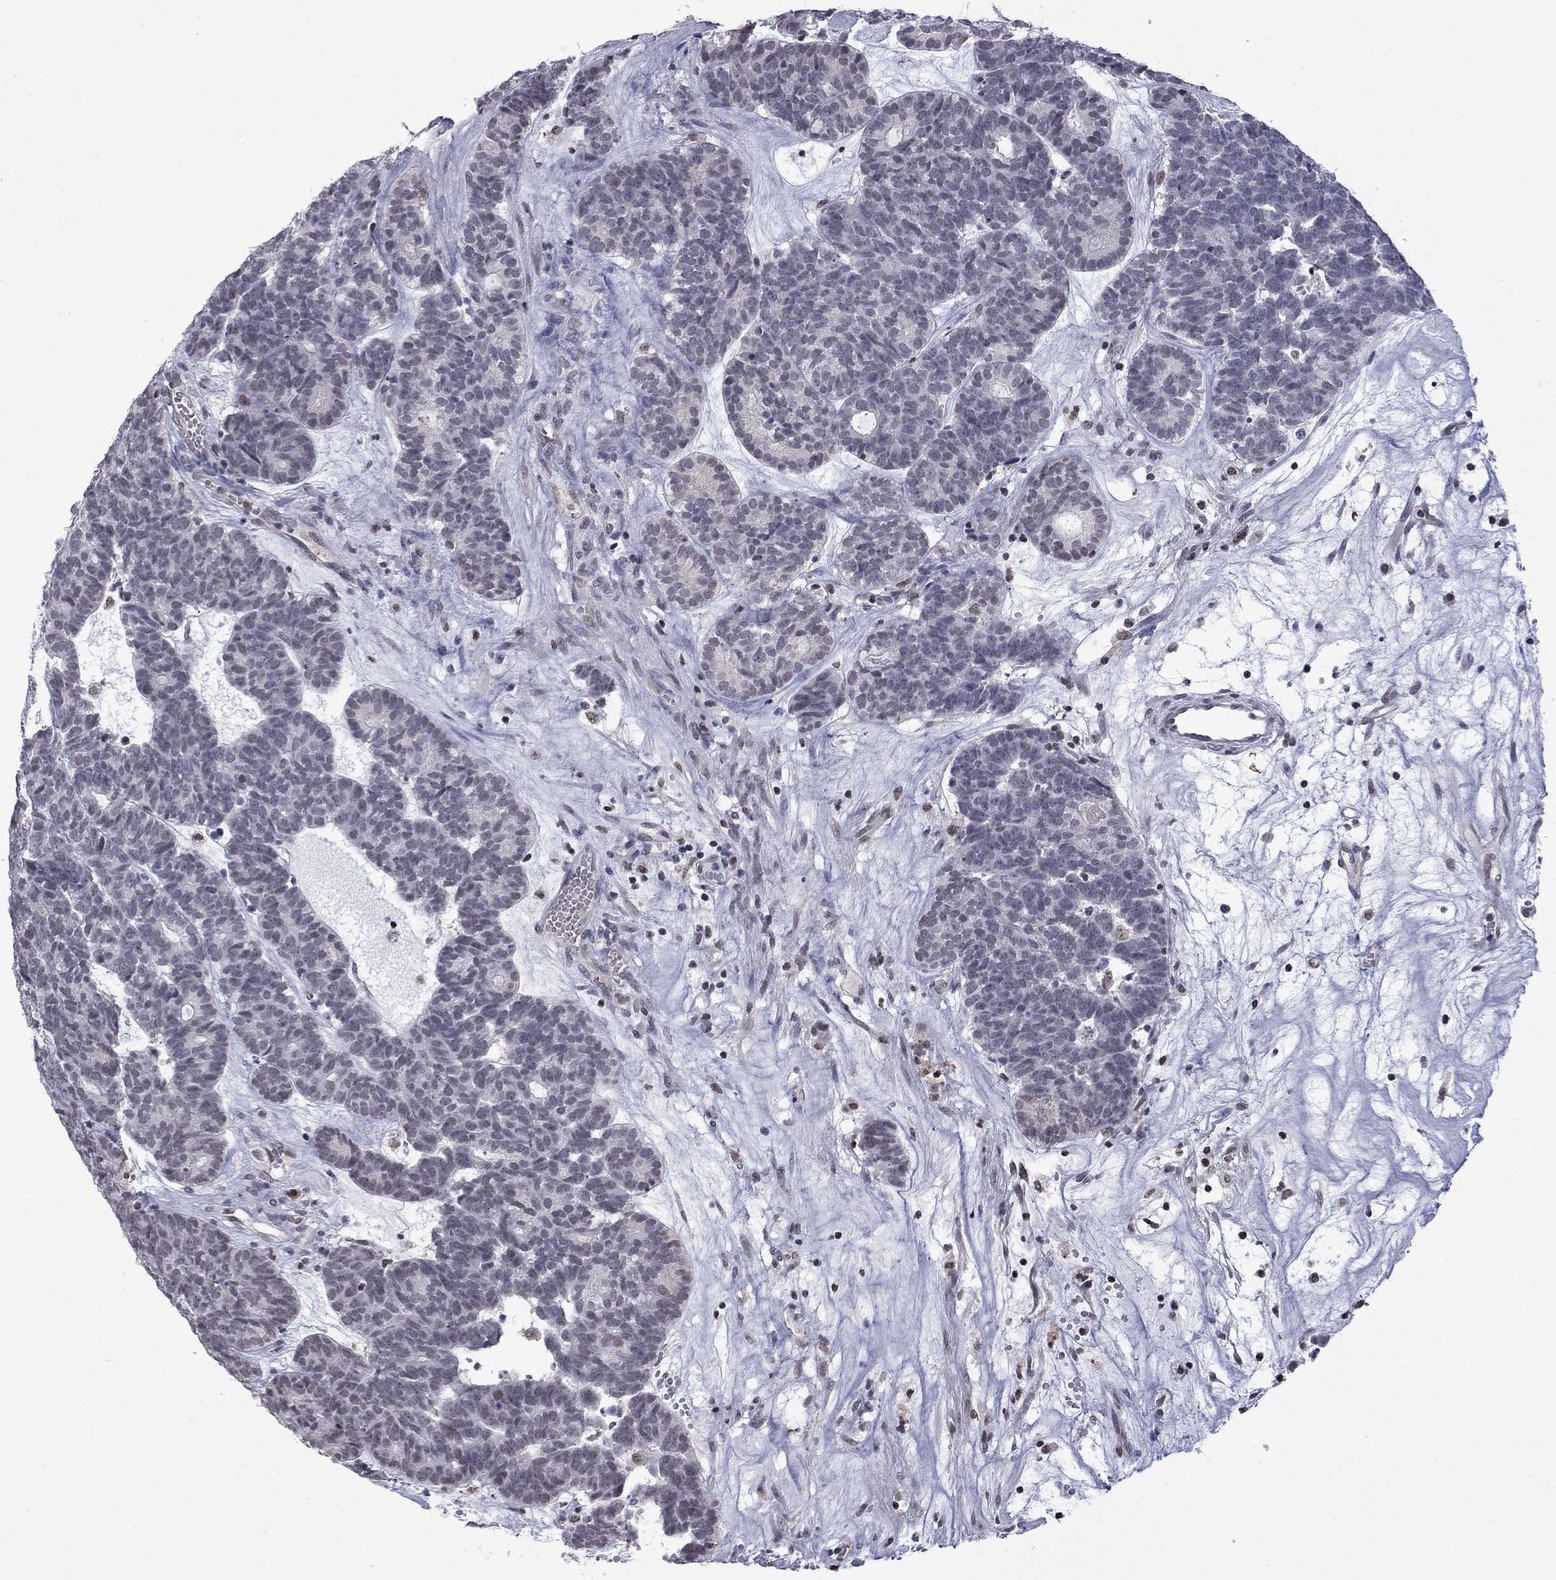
{"staining": {"intensity": "negative", "quantity": "none", "location": "none"}, "tissue": "head and neck cancer", "cell_type": "Tumor cells", "image_type": "cancer", "snomed": [{"axis": "morphology", "description": "Adenocarcinoma, NOS"}, {"axis": "topography", "description": "Head-Neck"}], "caption": "Micrograph shows no significant protein positivity in tumor cells of head and neck adenocarcinoma.", "gene": "RFWD3", "patient": {"sex": "female", "age": 81}}